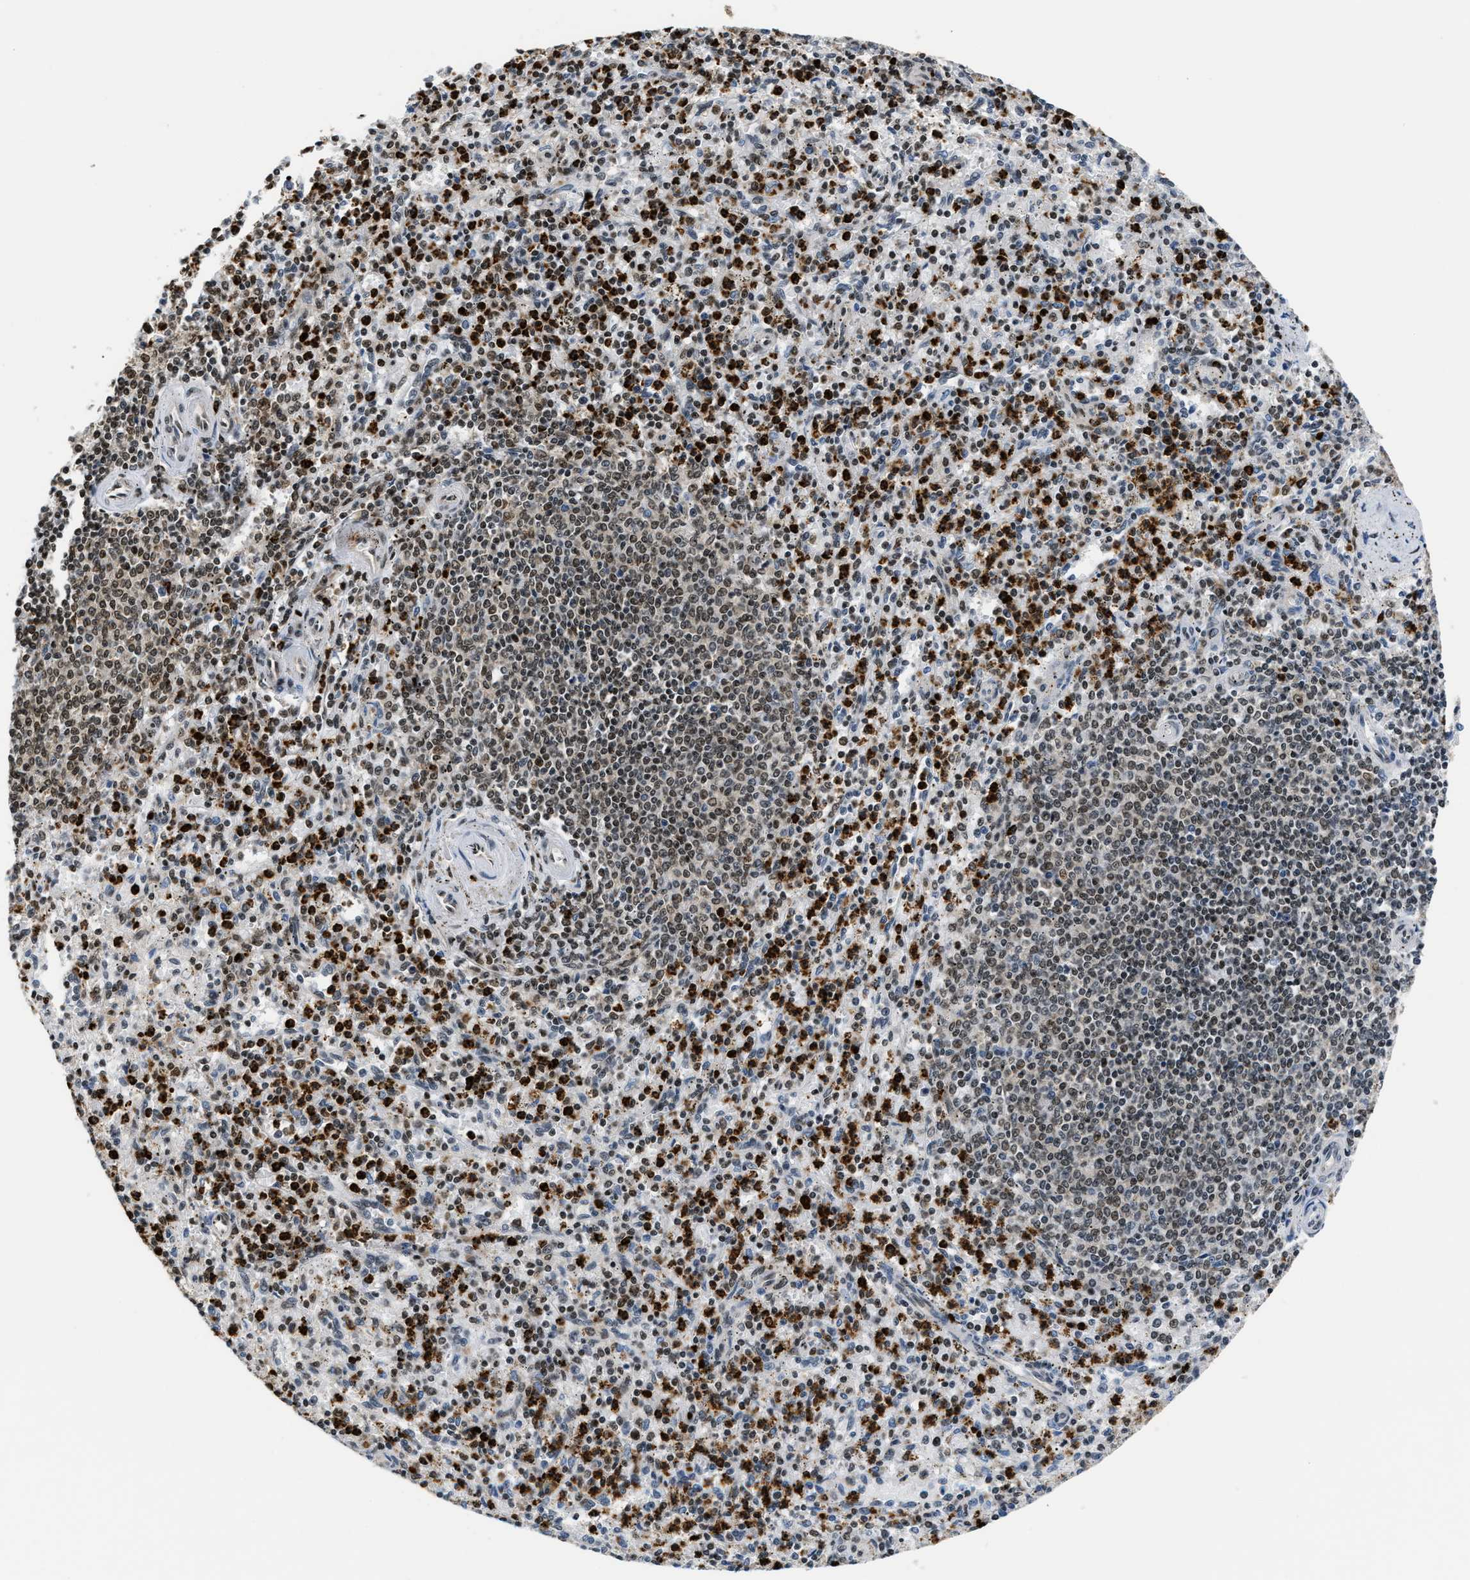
{"staining": {"intensity": "strong", "quantity": "25%-75%", "location": "cytoplasmic/membranous,nuclear"}, "tissue": "spleen", "cell_type": "Cells in red pulp", "image_type": "normal", "snomed": [{"axis": "morphology", "description": "Normal tissue, NOS"}, {"axis": "topography", "description": "Spleen"}], "caption": "Cells in red pulp show high levels of strong cytoplasmic/membranous,nuclear positivity in about 25%-75% of cells in unremarkable spleen. (DAB (3,3'-diaminobenzidine) = brown stain, brightfield microscopy at high magnification).", "gene": "CCNDBP1", "patient": {"sex": "male", "age": 72}}